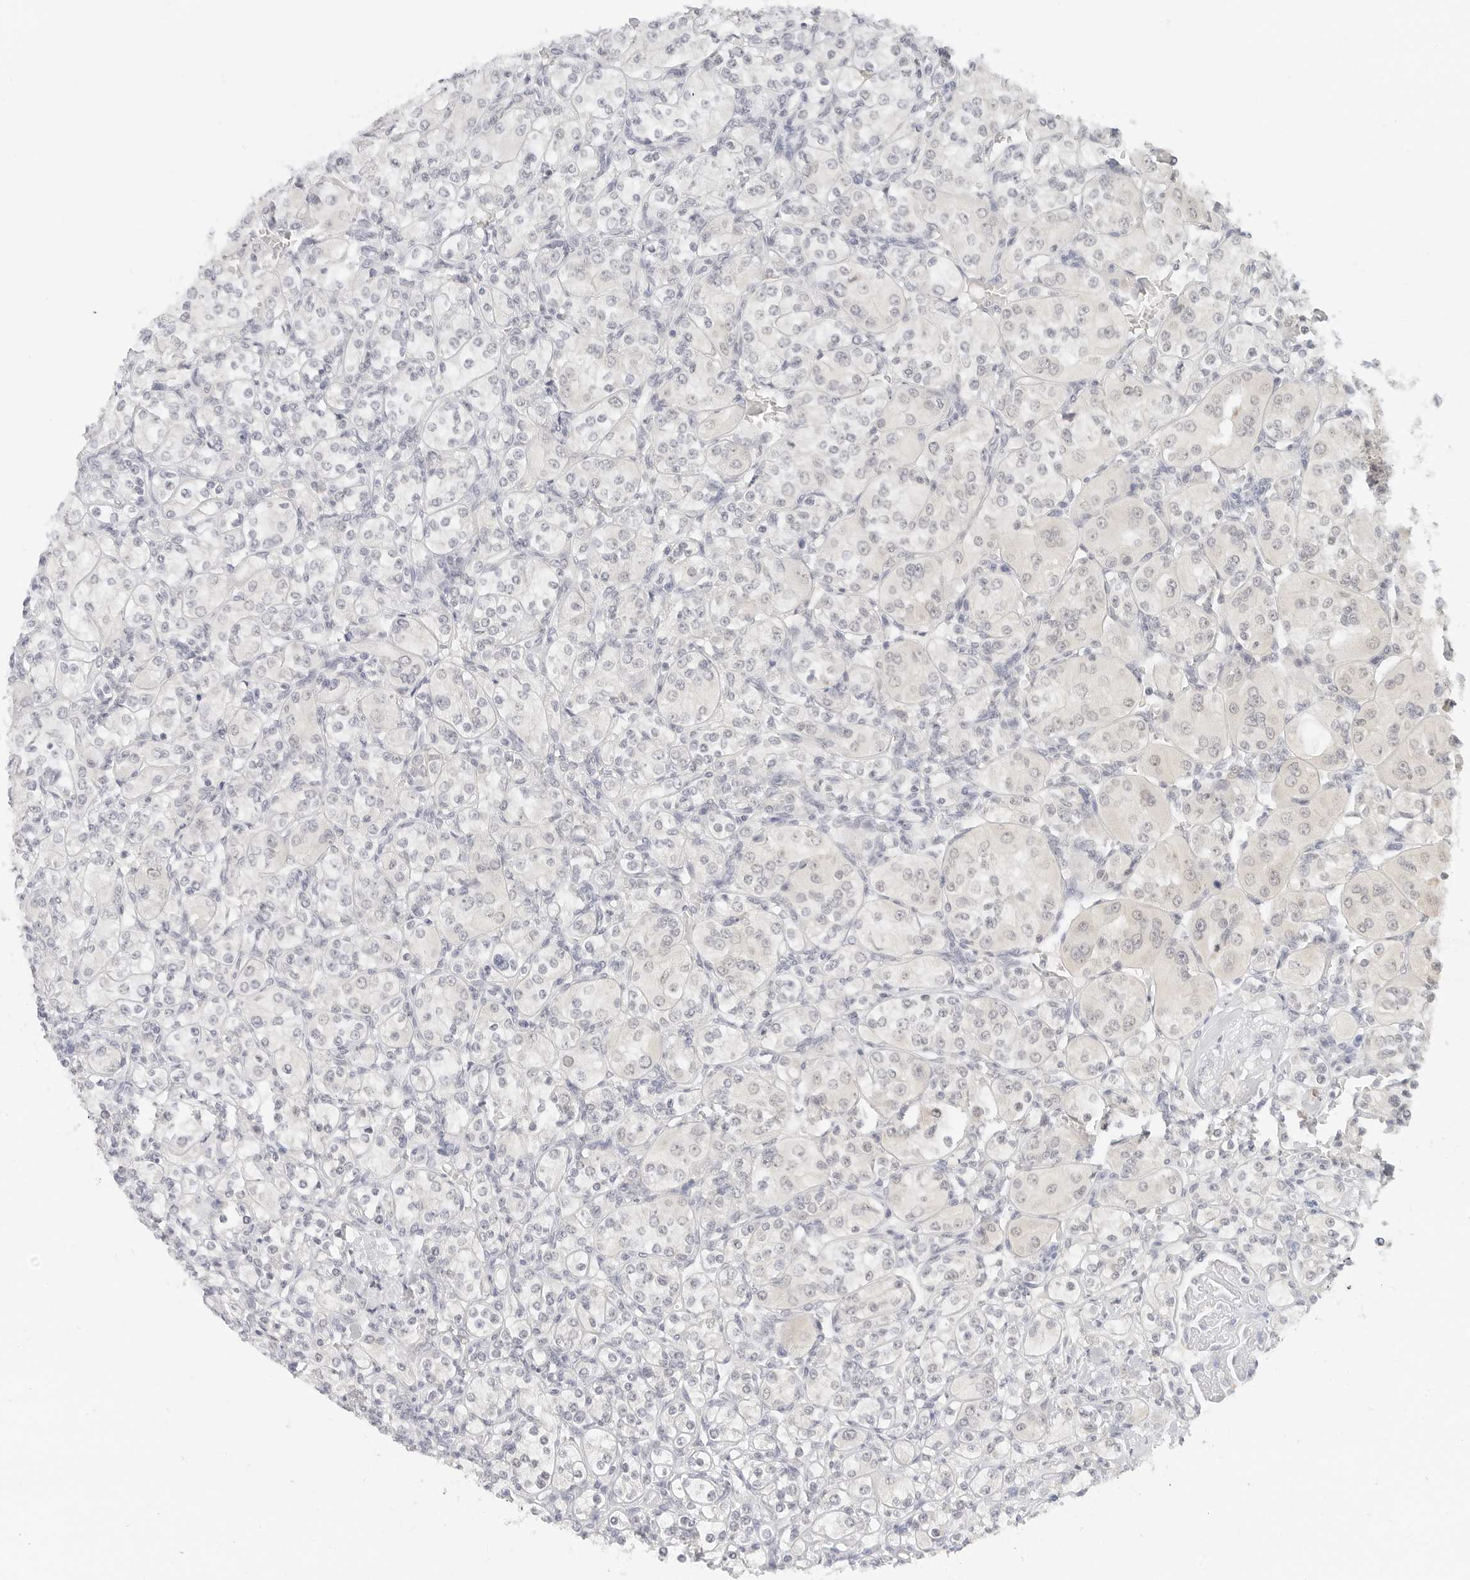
{"staining": {"intensity": "negative", "quantity": "none", "location": "none"}, "tissue": "renal cancer", "cell_type": "Tumor cells", "image_type": "cancer", "snomed": [{"axis": "morphology", "description": "Adenocarcinoma, NOS"}, {"axis": "topography", "description": "Kidney"}], "caption": "Tumor cells show no significant positivity in renal cancer. Brightfield microscopy of IHC stained with DAB (3,3'-diaminobenzidine) (brown) and hematoxylin (blue), captured at high magnification.", "gene": "NEO1", "patient": {"sex": "male", "age": 77}}